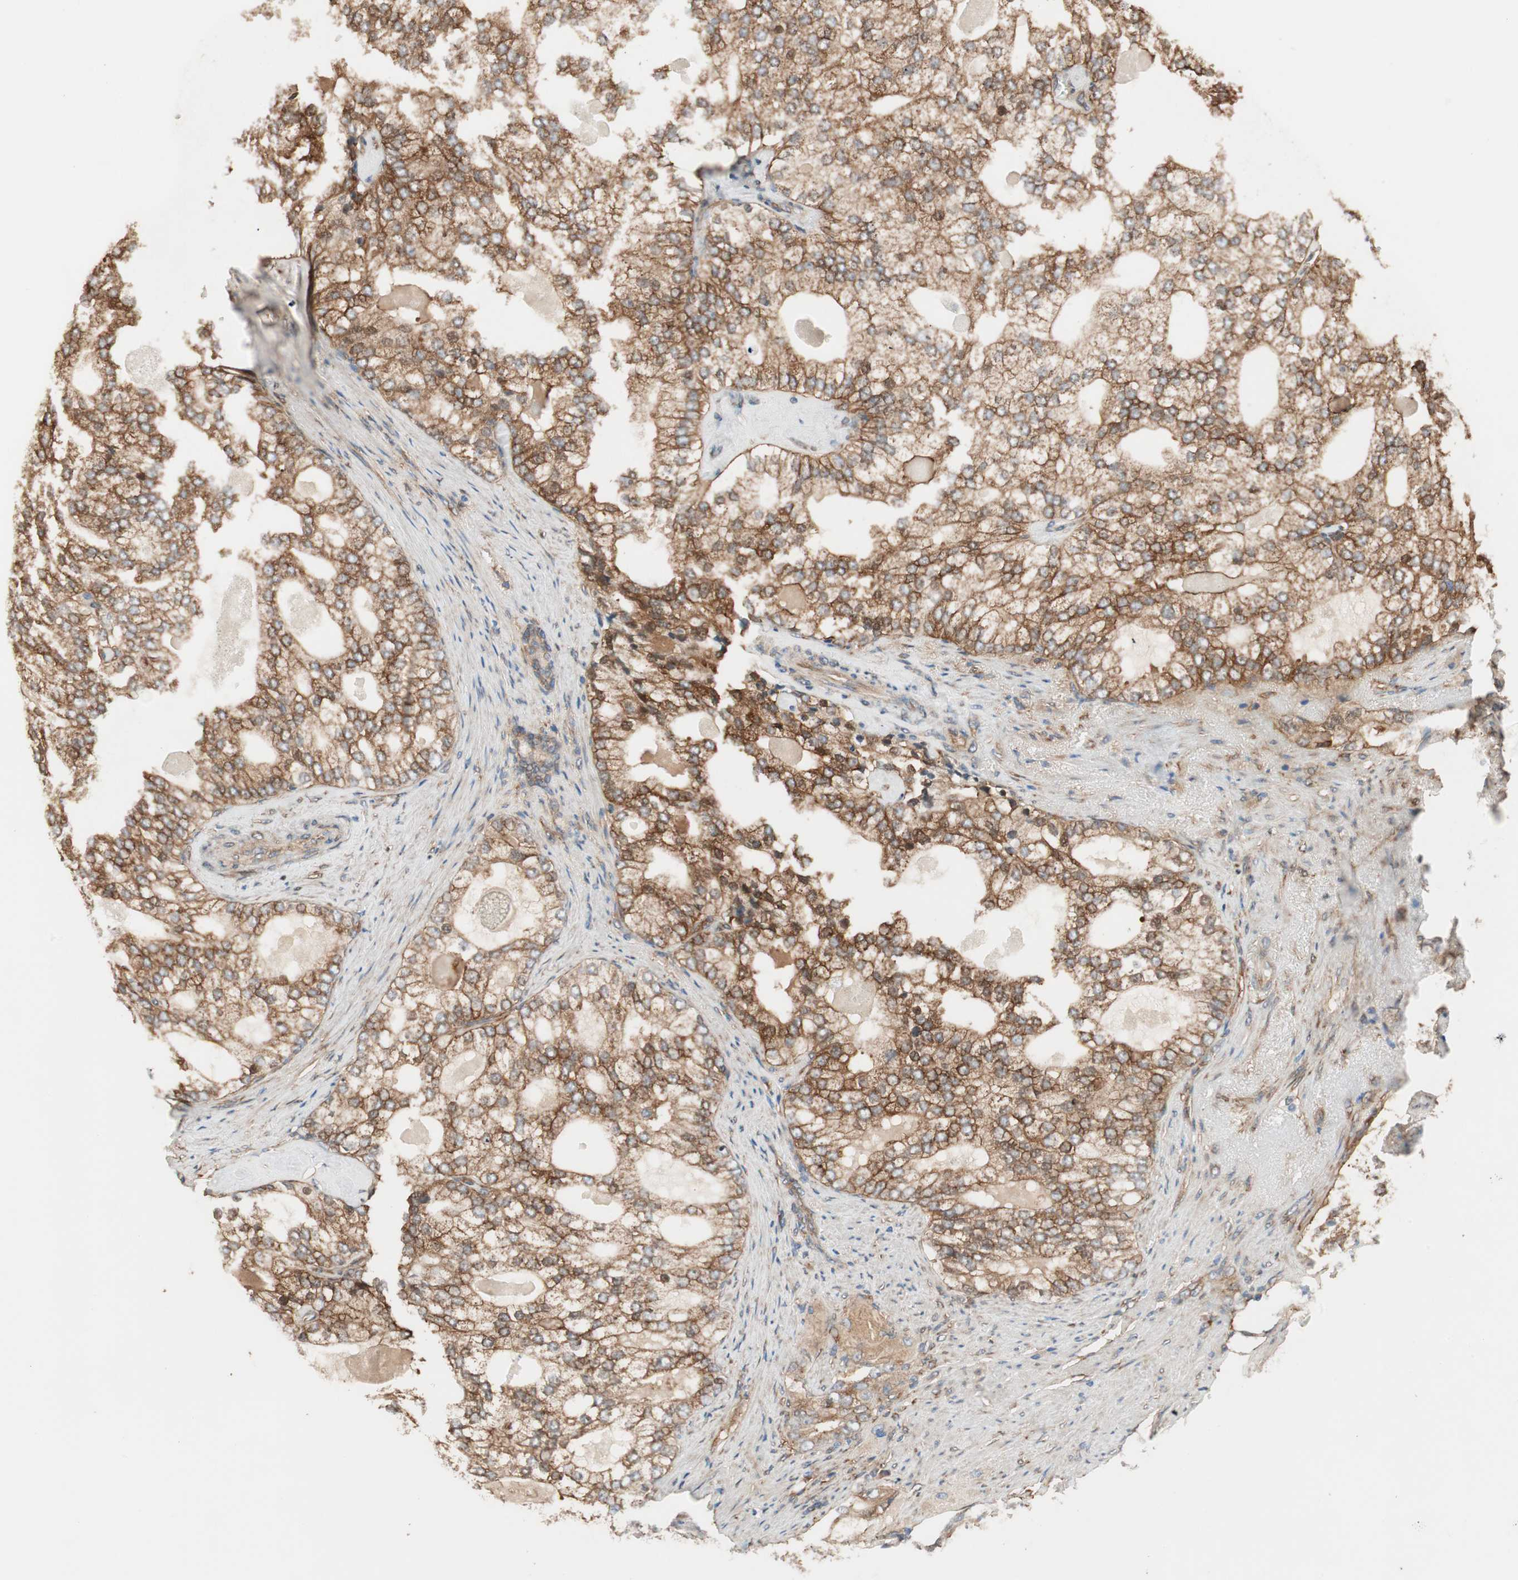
{"staining": {"intensity": "moderate", "quantity": ">75%", "location": "cytoplasmic/membranous"}, "tissue": "prostate cancer", "cell_type": "Tumor cells", "image_type": "cancer", "snomed": [{"axis": "morphology", "description": "Adenocarcinoma, High grade"}, {"axis": "topography", "description": "Prostate"}], "caption": "Prostate cancer was stained to show a protein in brown. There is medium levels of moderate cytoplasmic/membranous positivity in about >75% of tumor cells.", "gene": "WASL", "patient": {"sex": "male", "age": 66}}